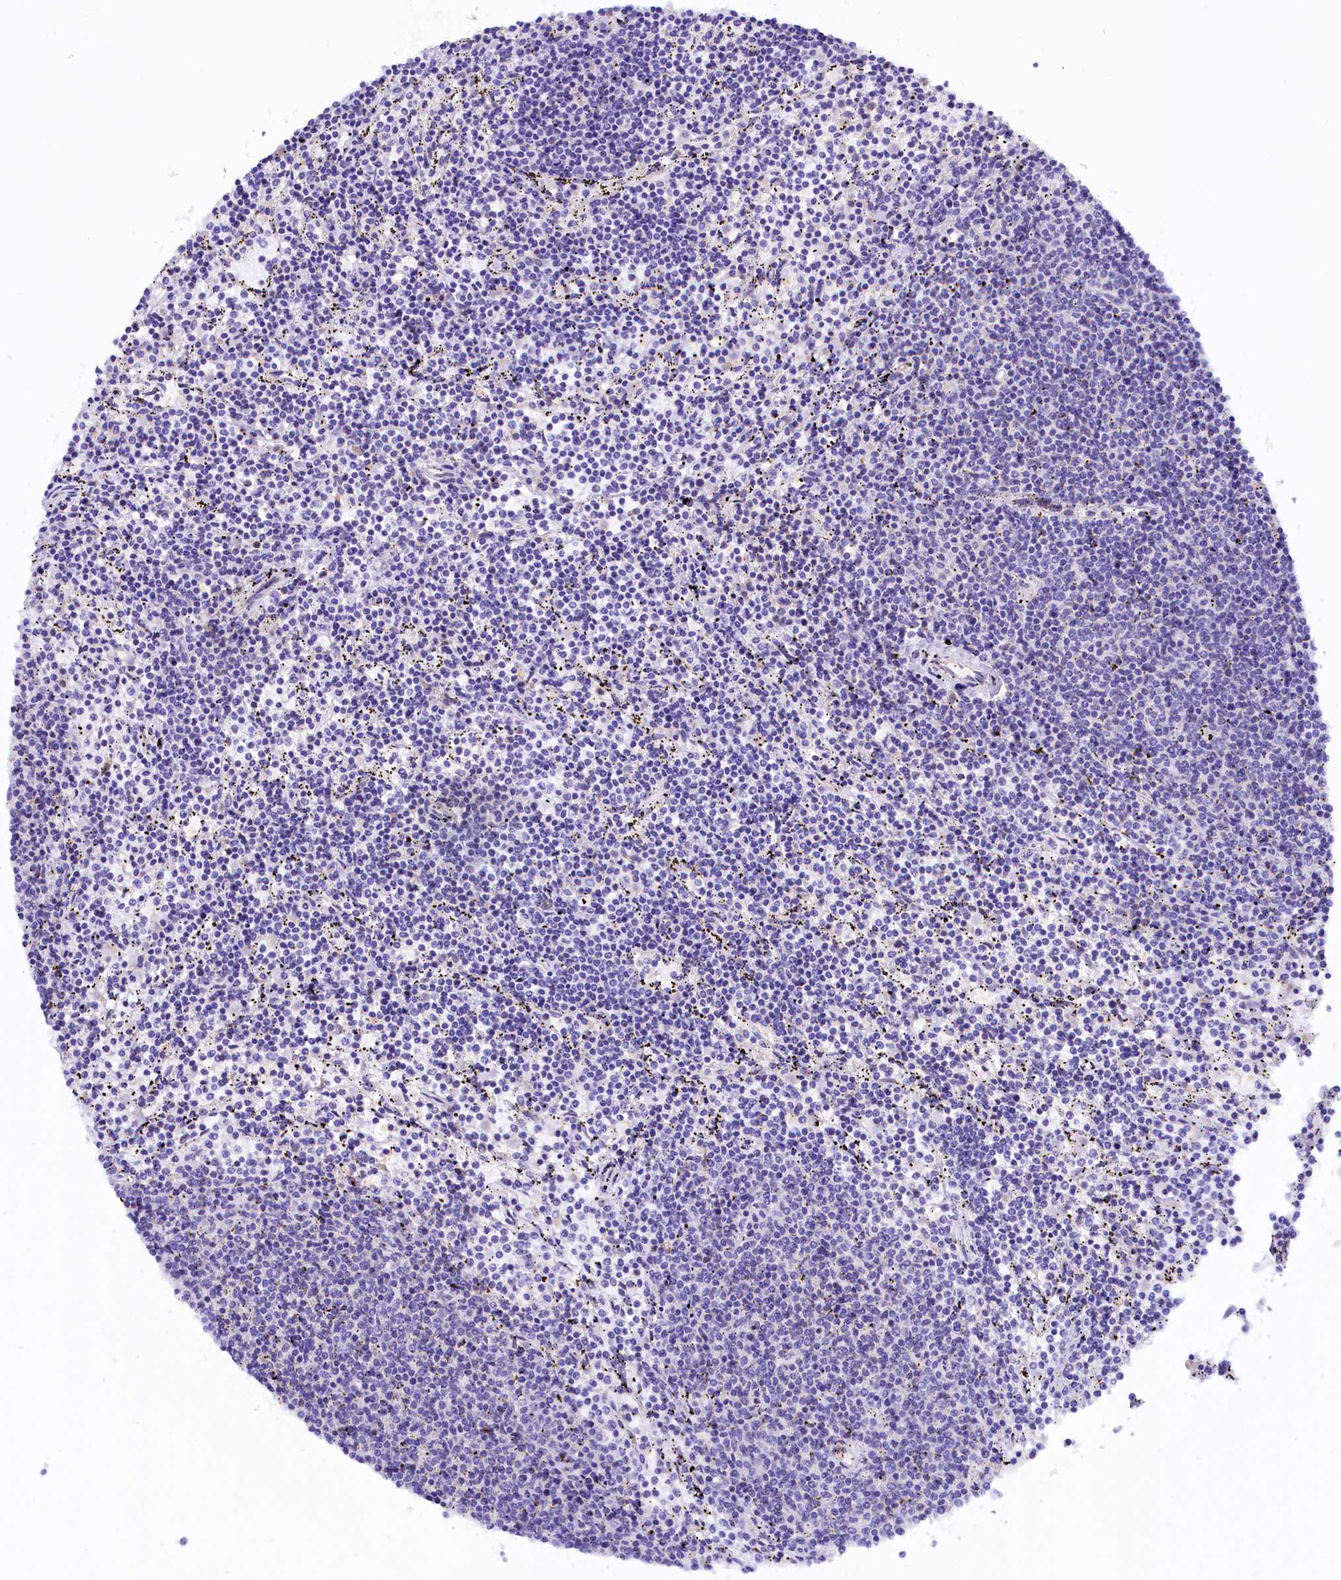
{"staining": {"intensity": "negative", "quantity": "none", "location": "none"}, "tissue": "lymphoma", "cell_type": "Tumor cells", "image_type": "cancer", "snomed": [{"axis": "morphology", "description": "Malignant lymphoma, non-Hodgkin's type, Low grade"}, {"axis": "topography", "description": "Spleen"}], "caption": "Immunohistochemistry (IHC) of lymphoma reveals no expression in tumor cells.", "gene": "COL6A5", "patient": {"sex": "female", "age": 50}}